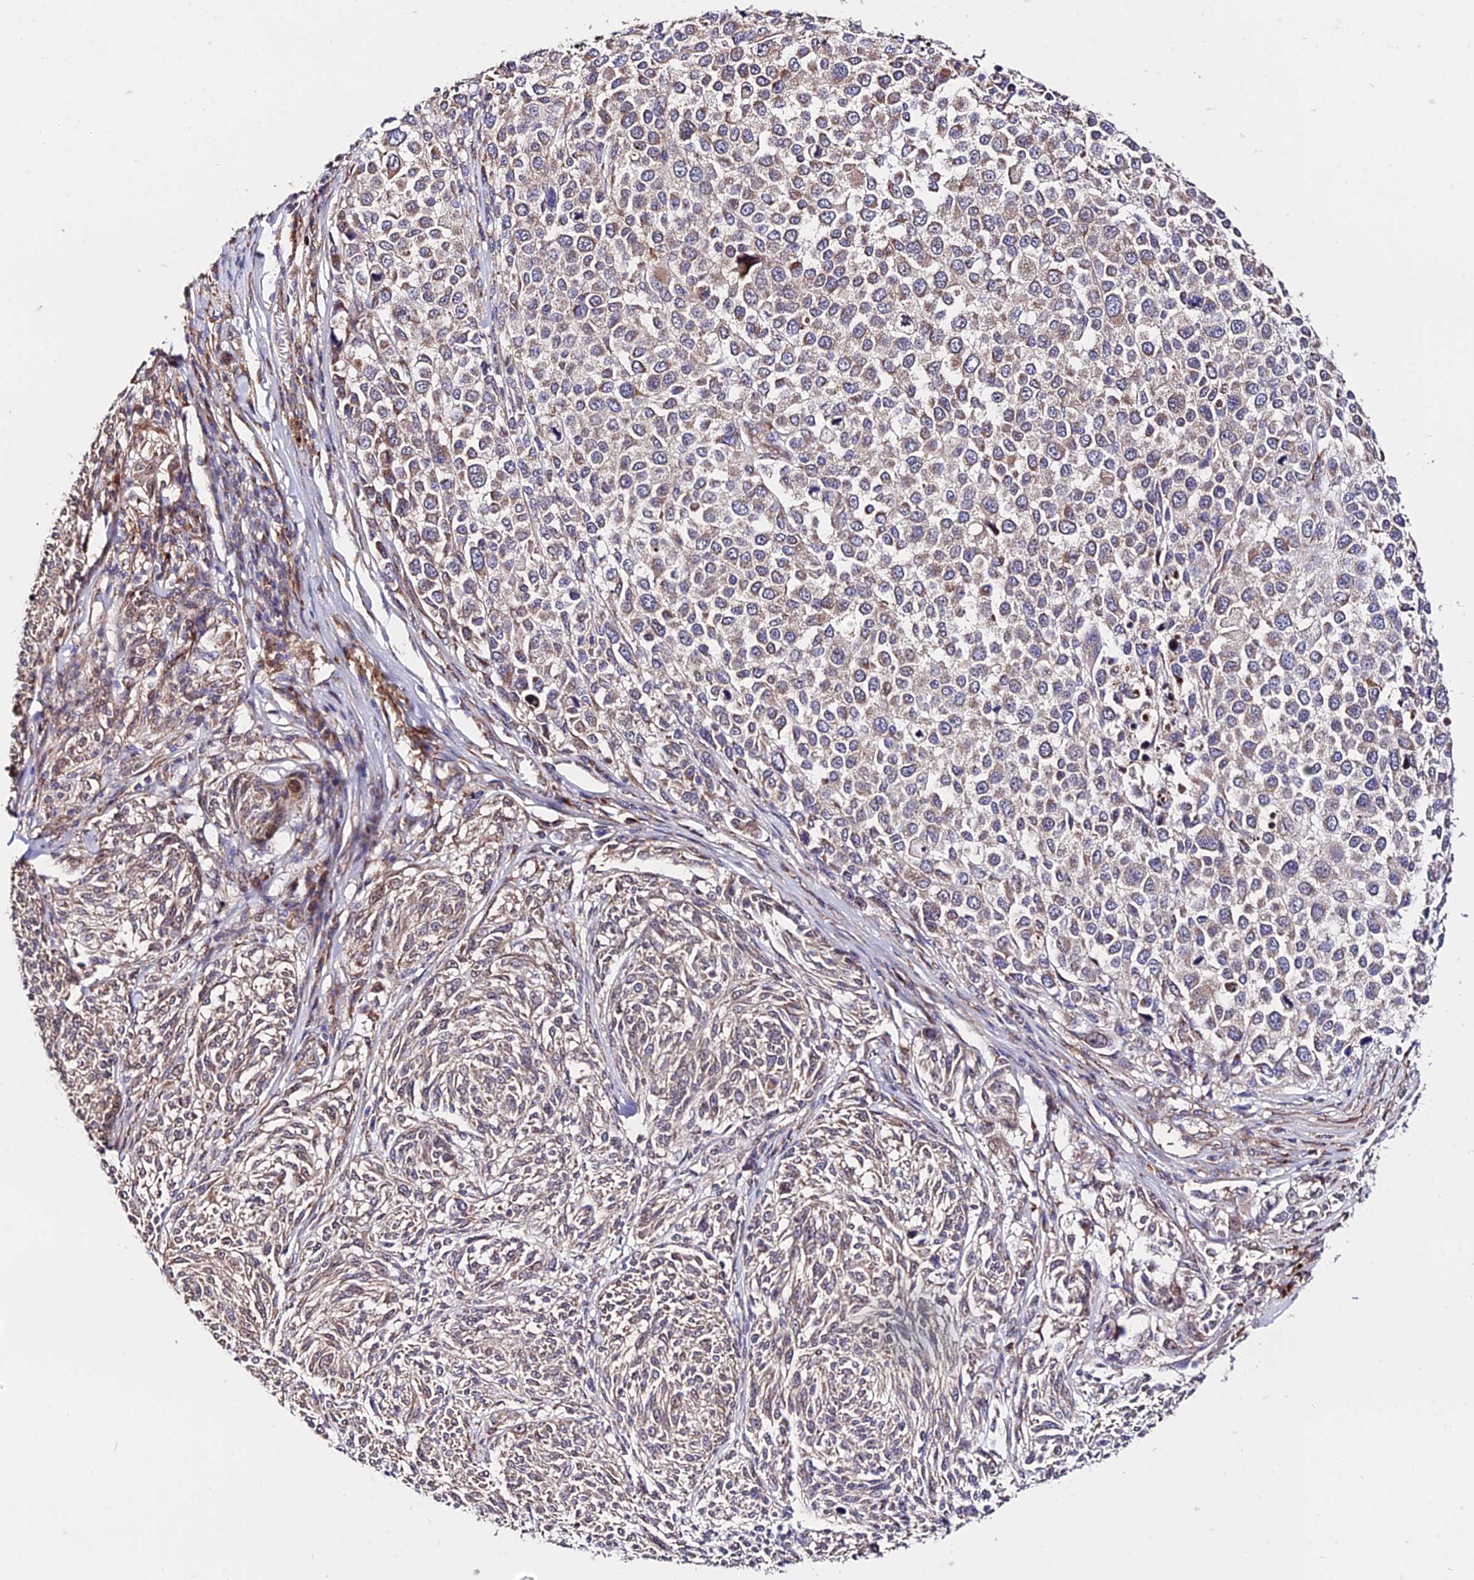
{"staining": {"intensity": "moderate", "quantity": "25%-75%", "location": "cytoplasmic/membranous"}, "tissue": "melanoma", "cell_type": "Tumor cells", "image_type": "cancer", "snomed": [{"axis": "morphology", "description": "Malignant melanoma, NOS"}, {"axis": "topography", "description": "Skin of trunk"}], "caption": "Approximately 25%-75% of tumor cells in human malignant melanoma exhibit moderate cytoplasmic/membranous protein staining as visualized by brown immunohistochemical staining.", "gene": "CDC37L1", "patient": {"sex": "male", "age": 71}}